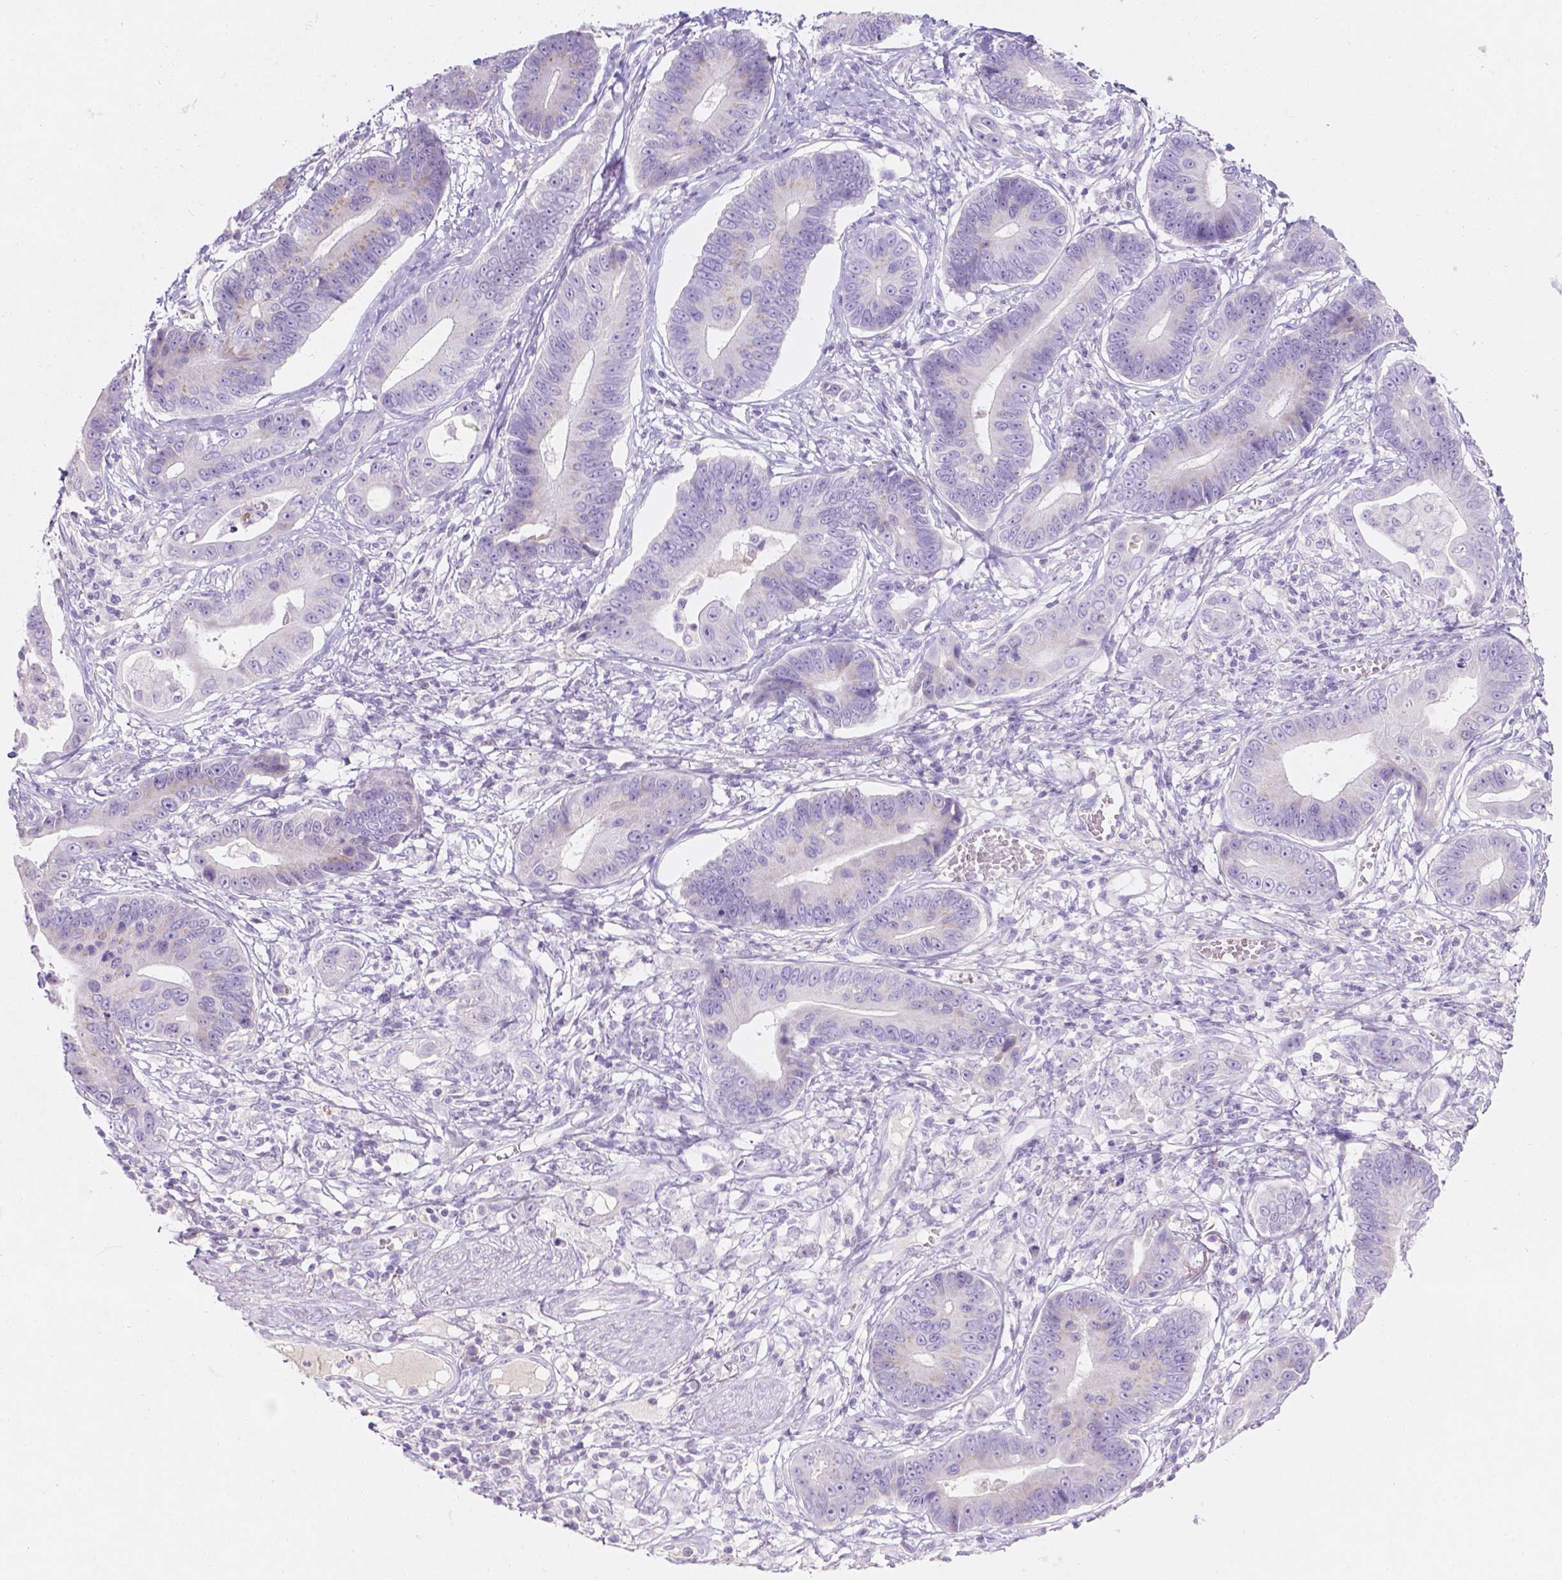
{"staining": {"intensity": "negative", "quantity": "none", "location": "none"}, "tissue": "stomach cancer", "cell_type": "Tumor cells", "image_type": "cancer", "snomed": [{"axis": "morphology", "description": "Adenocarcinoma, NOS"}, {"axis": "topography", "description": "Stomach"}], "caption": "The photomicrograph reveals no staining of tumor cells in adenocarcinoma (stomach).", "gene": "GAL3ST2", "patient": {"sex": "male", "age": 84}}